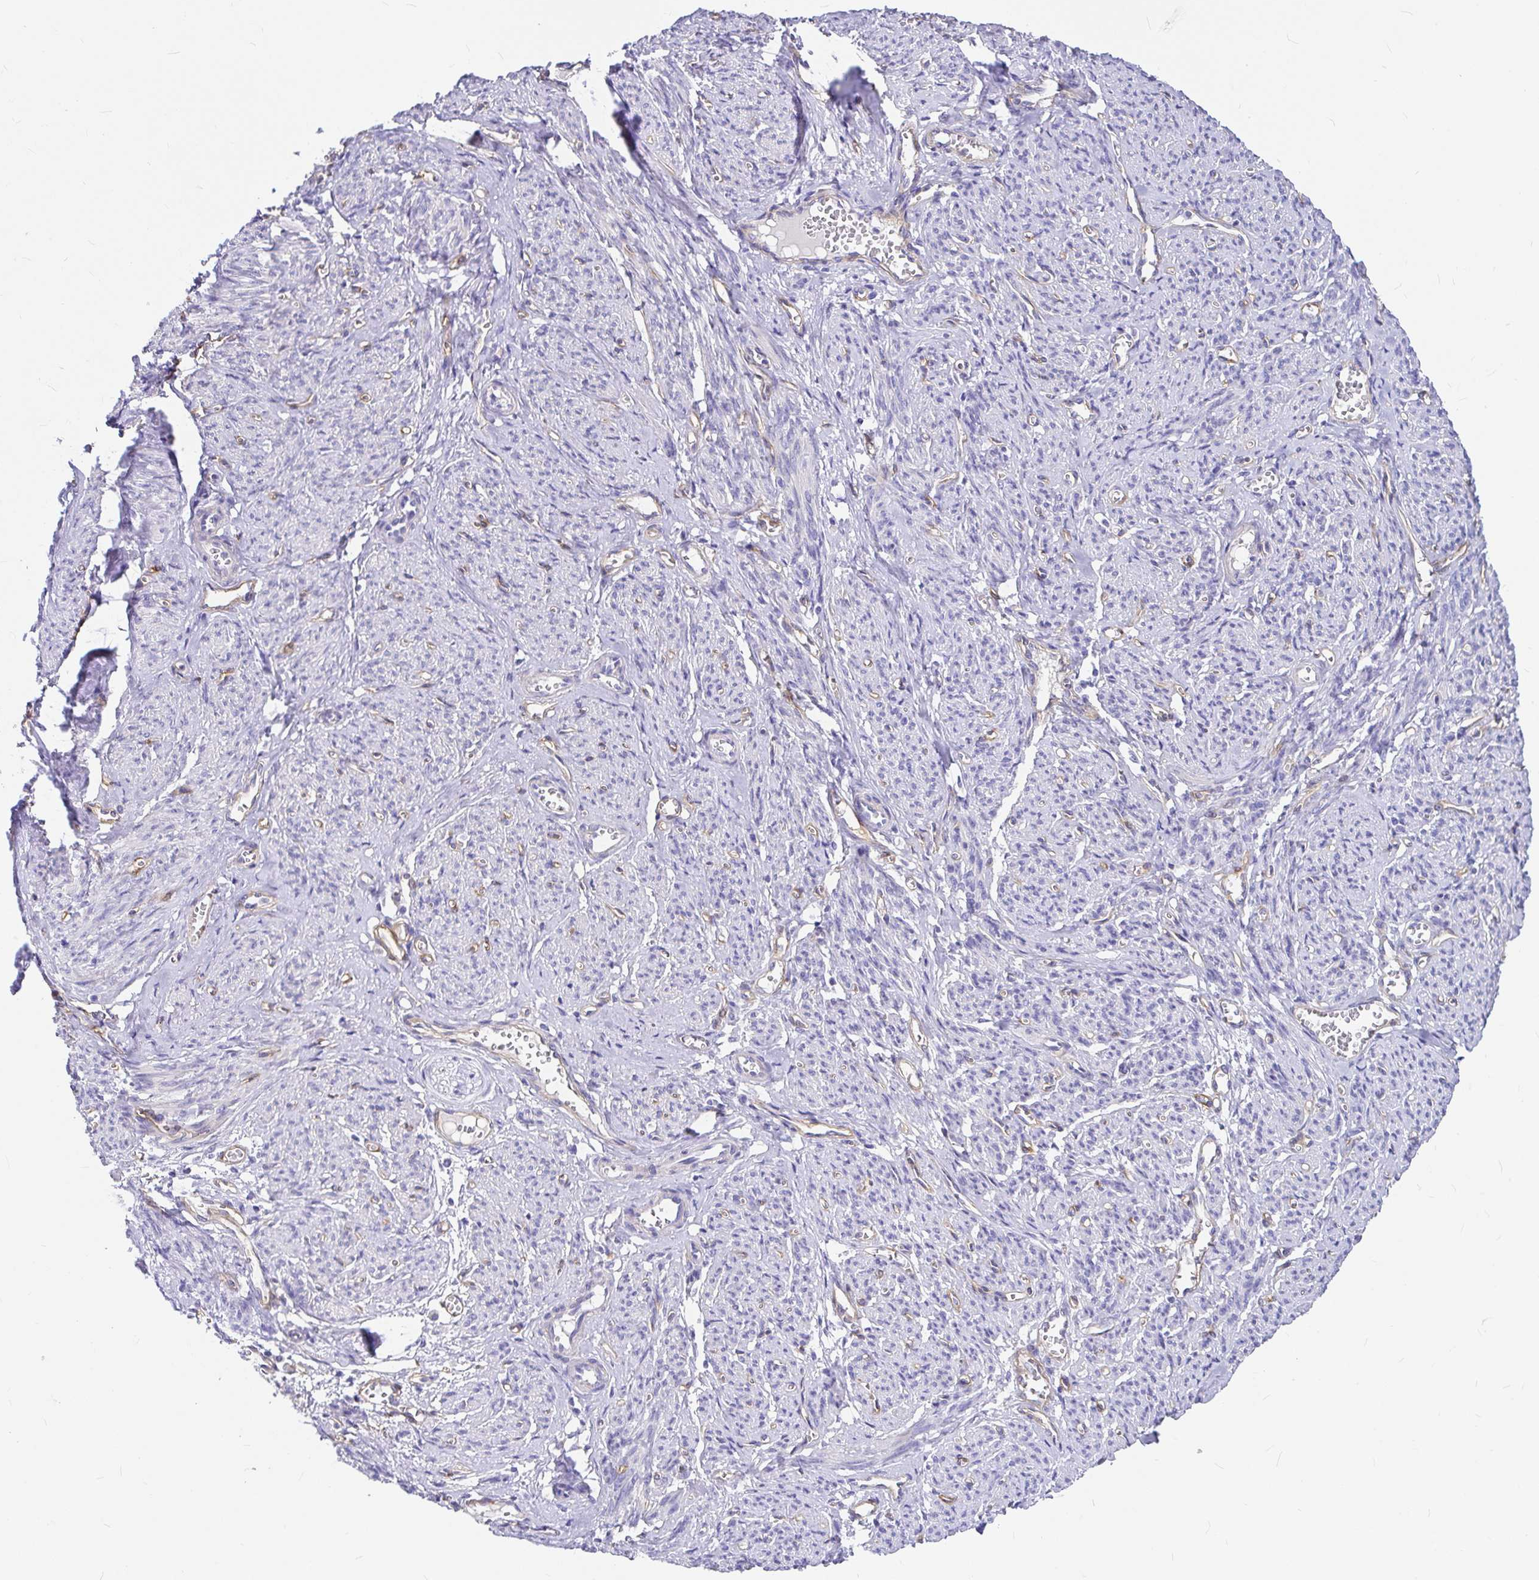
{"staining": {"intensity": "negative", "quantity": "none", "location": "none"}, "tissue": "smooth muscle", "cell_type": "Smooth muscle cells", "image_type": "normal", "snomed": [{"axis": "morphology", "description": "Normal tissue, NOS"}, {"axis": "topography", "description": "Smooth muscle"}], "caption": "Immunohistochemistry micrograph of unremarkable human smooth muscle stained for a protein (brown), which displays no staining in smooth muscle cells. (Immunohistochemistry (ihc), brightfield microscopy, high magnification).", "gene": "MYO1B", "patient": {"sex": "female", "age": 65}}